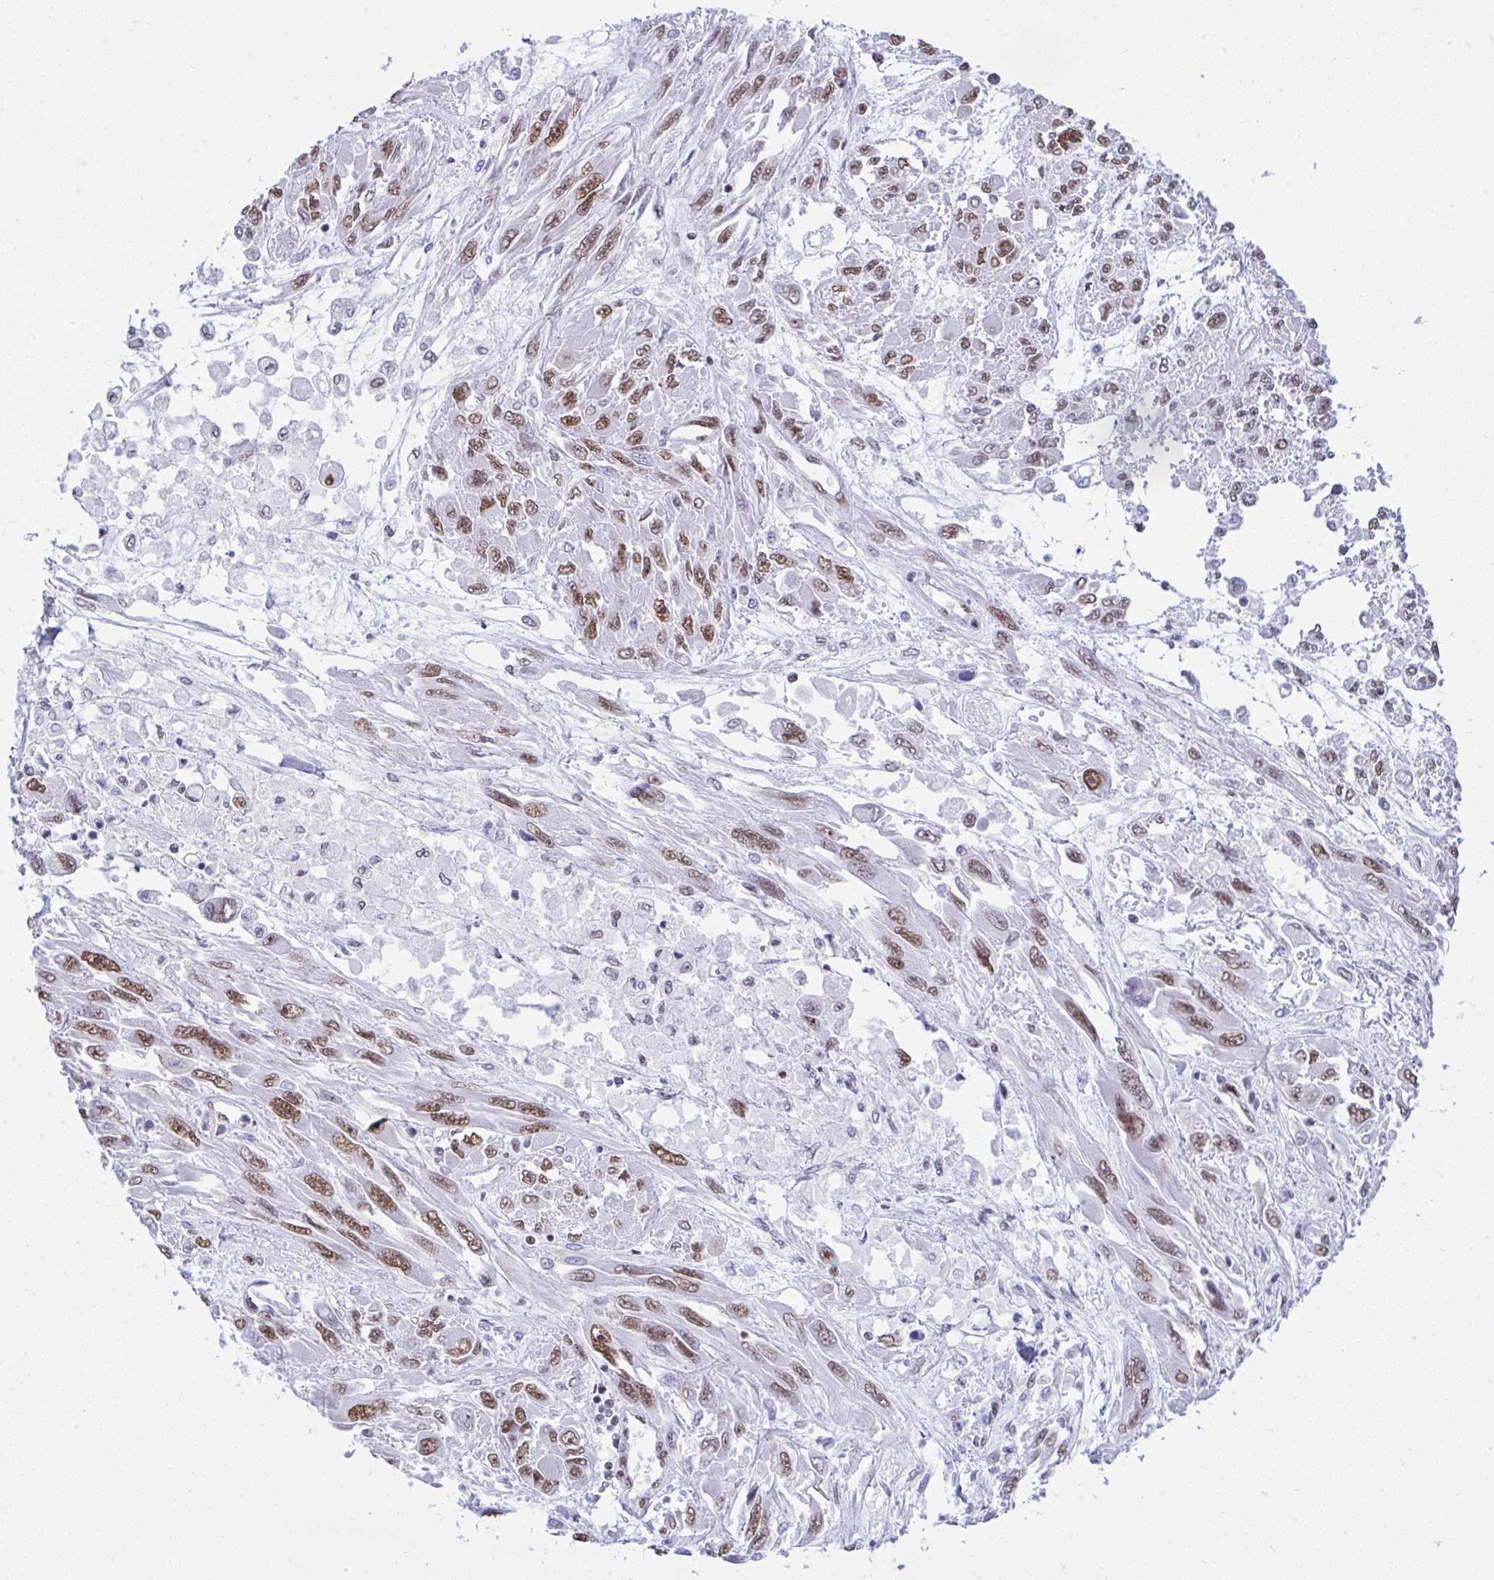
{"staining": {"intensity": "moderate", "quantity": ">75%", "location": "nuclear"}, "tissue": "melanoma", "cell_type": "Tumor cells", "image_type": "cancer", "snomed": [{"axis": "morphology", "description": "Malignant melanoma, NOS"}, {"axis": "topography", "description": "Skin"}], "caption": "Moderate nuclear expression for a protein is seen in approximately >75% of tumor cells of melanoma using immunohistochemistry (IHC).", "gene": "DDX52", "patient": {"sex": "female", "age": 91}}